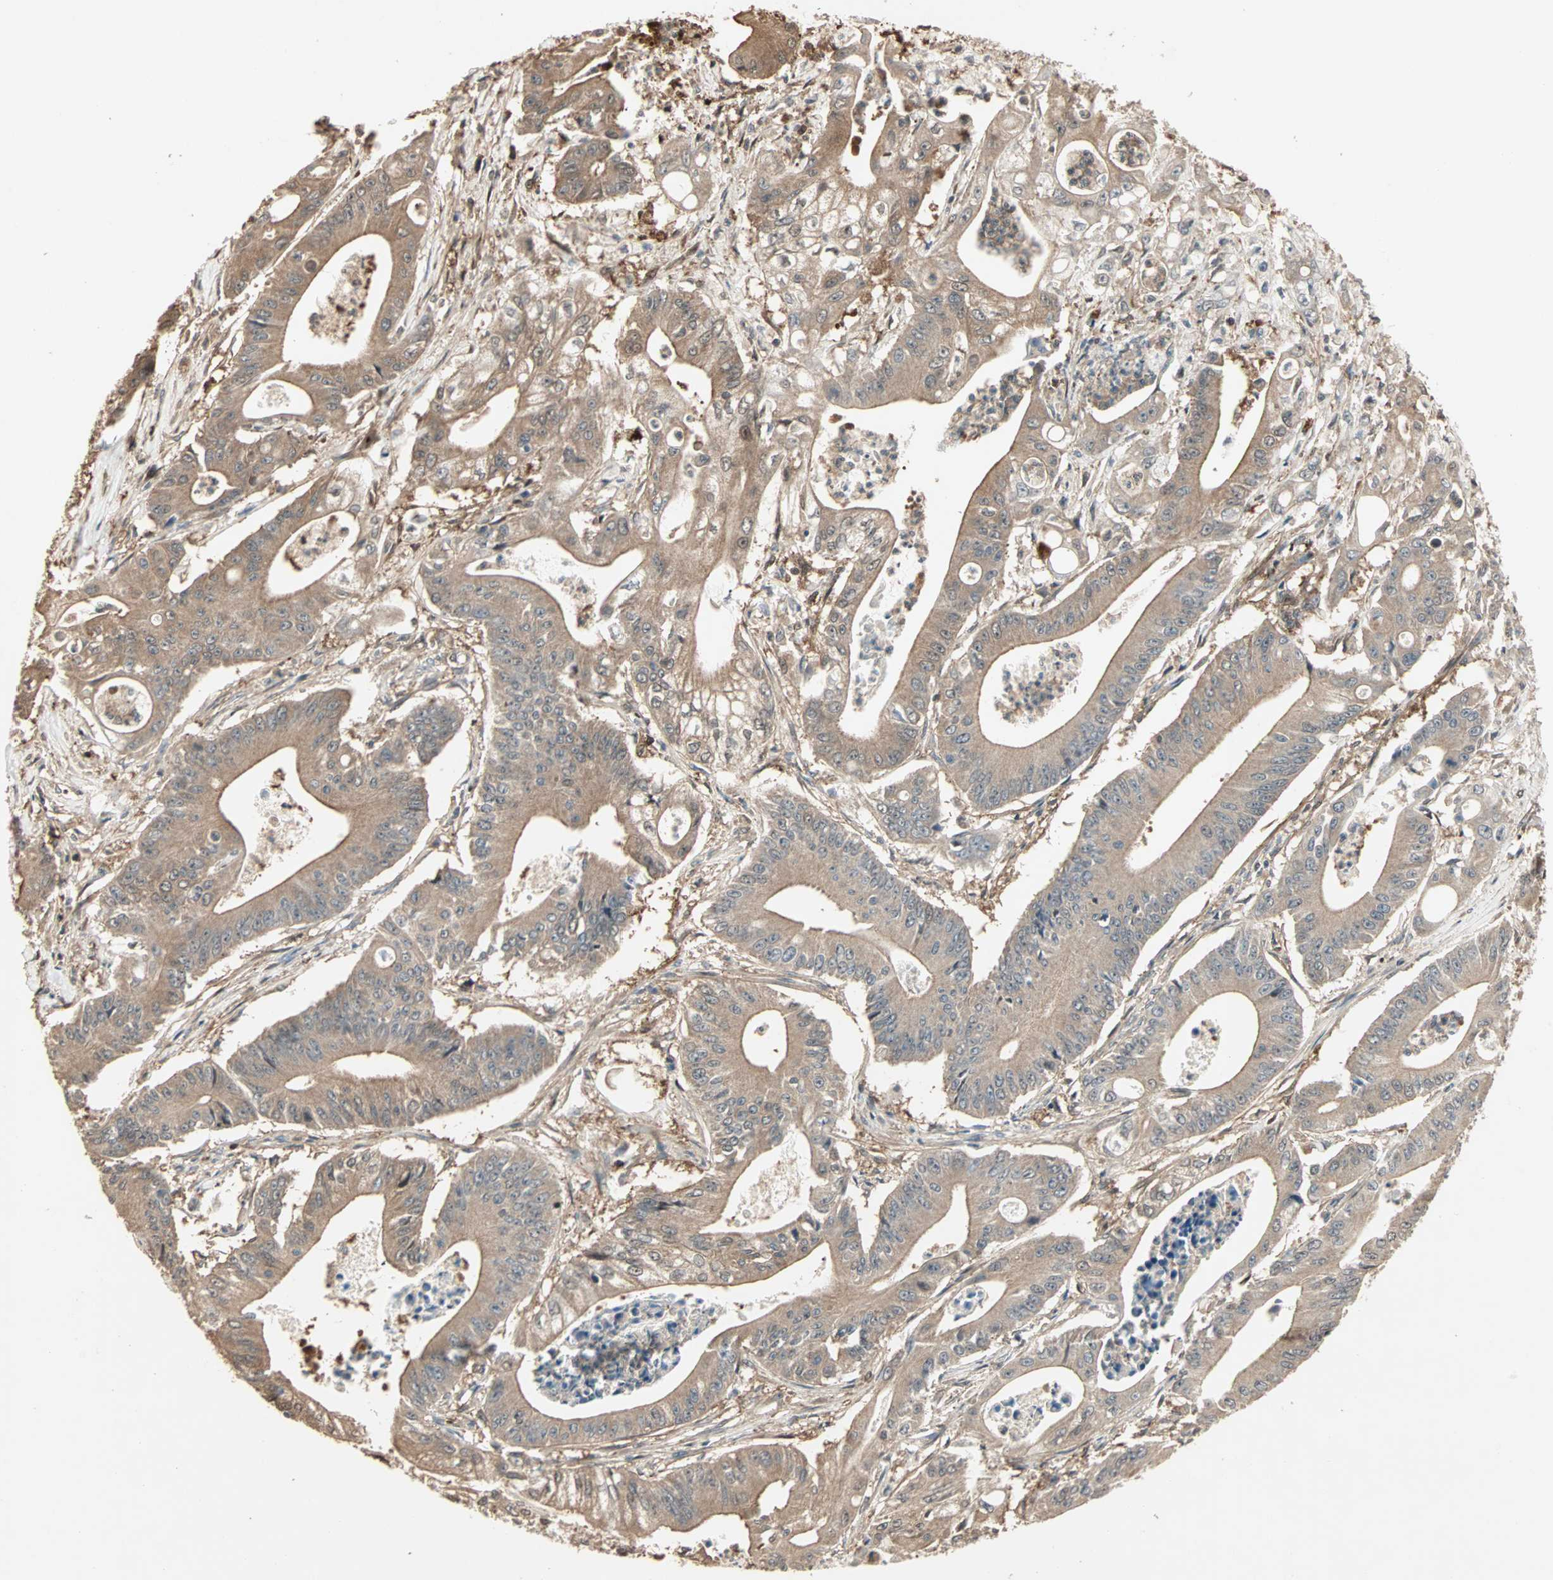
{"staining": {"intensity": "moderate", "quantity": ">75%", "location": "cytoplasmic/membranous"}, "tissue": "pancreatic cancer", "cell_type": "Tumor cells", "image_type": "cancer", "snomed": [{"axis": "morphology", "description": "Normal tissue, NOS"}, {"axis": "topography", "description": "Lymph node"}], "caption": "Pancreatic cancer stained with DAB IHC reveals medium levels of moderate cytoplasmic/membranous staining in about >75% of tumor cells.", "gene": "DRG2", "patient": {"sex": "male", "age": 62}}